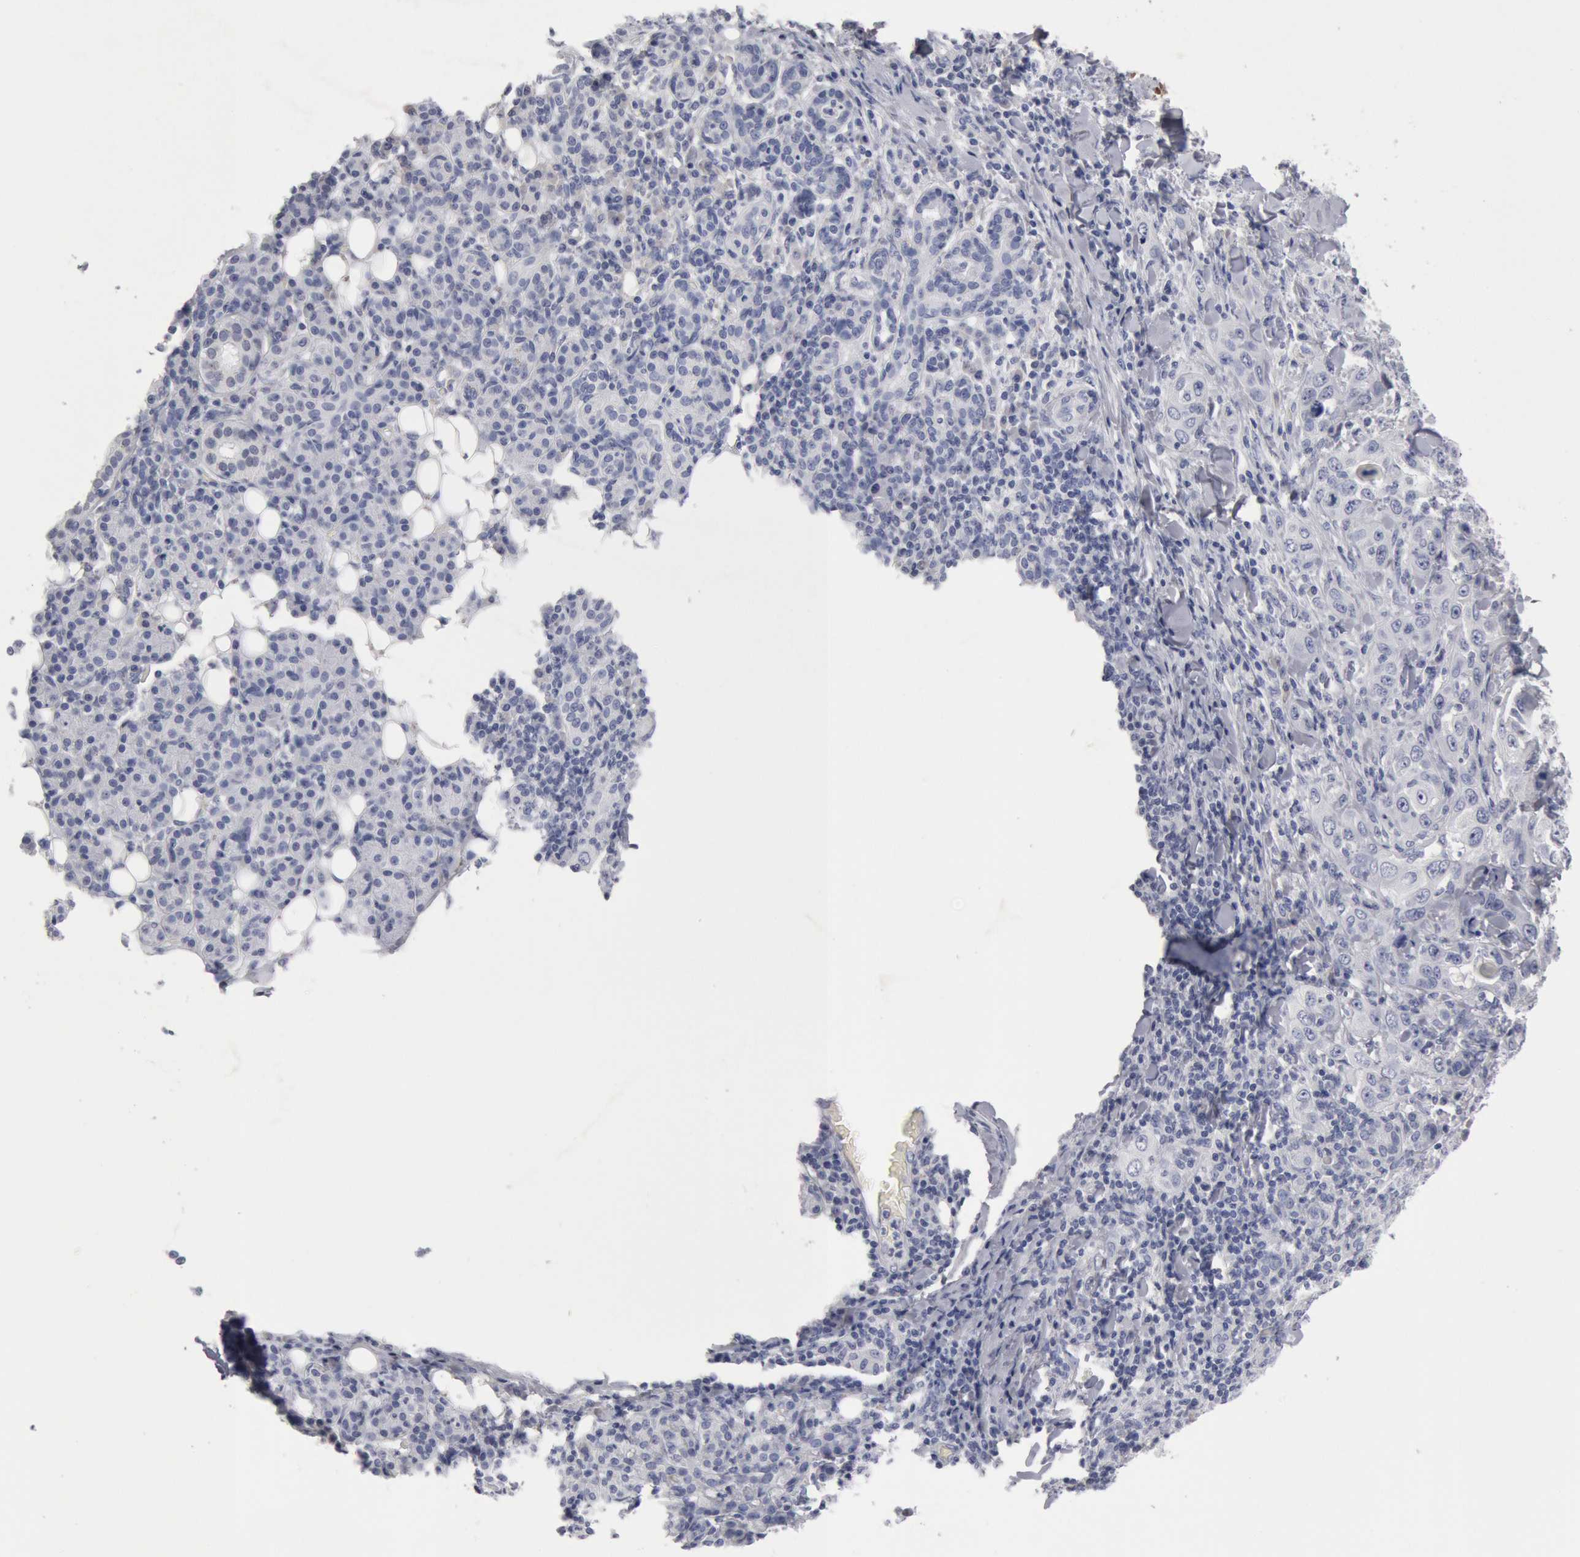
{"staining": {"intensity": "negative", "quantity": "none", "location": "none"}, "tissue": "skin cancer", "cell_type": "Tumor cells", "image_type": "cancer", "snomed": [{"axis": "morphology", "description": "Squamous cell carcinoma, NOS"}, {"axis": "topography", "description": "Skin"}], "caption": "DAB (3,3'-diaminobenzidine) immunohistochemical staining of human squamous cell carcinoma (skin) demonstrates no significant positivity in tumor cells.", "gene": "FOXA2", "patient": {"sex": "male", "age": 84}}